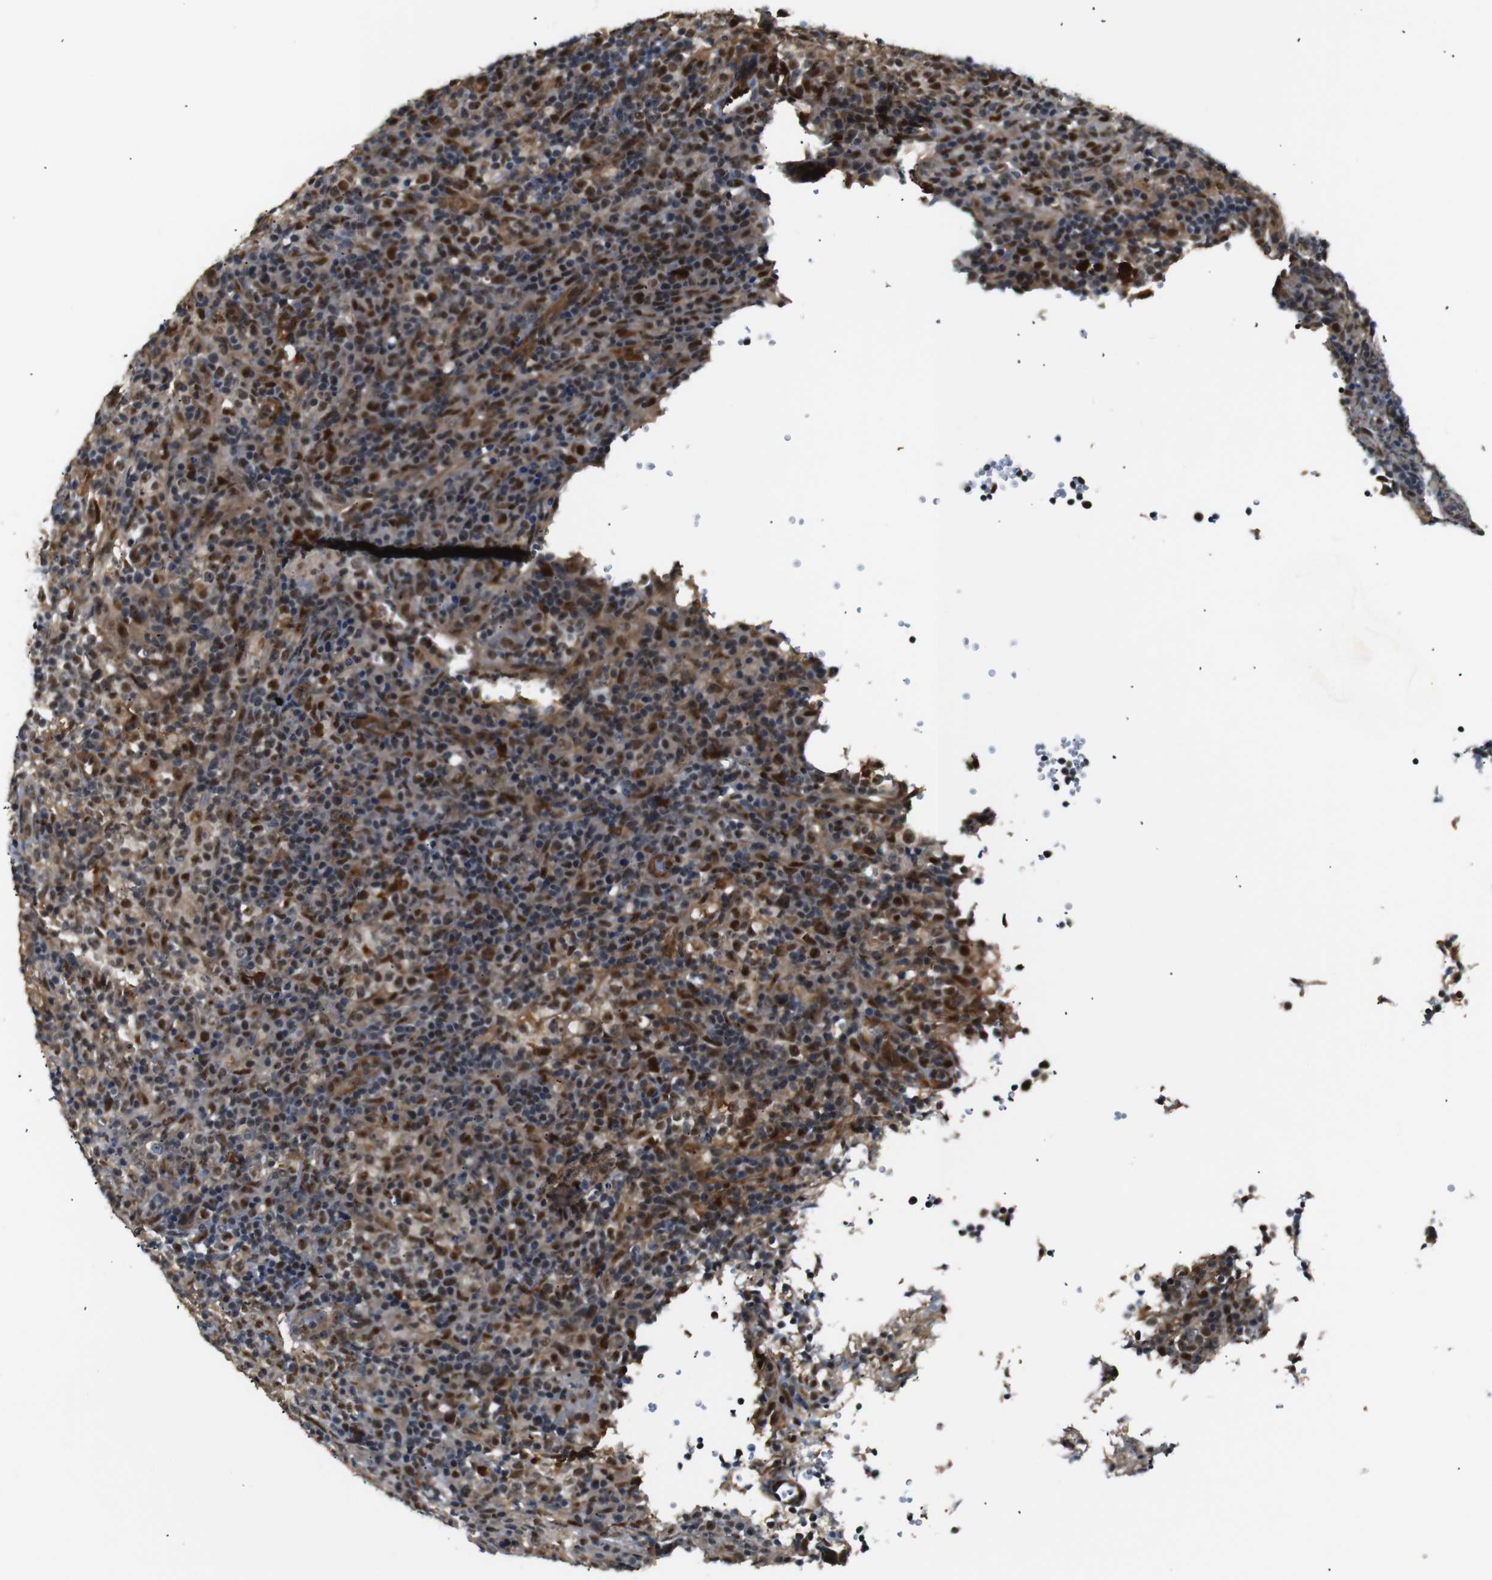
{"staining": {"intensity": "strong", "quantity": "25%-75%", "location": "nuclear"}, "tissue": "lymphoma", "cell_type": "Tumor cells", "image_type": "cancer", "snomed": [{"axis": "morphology", "description": "Malignant lymphoma, non-Hodgkin's type, High grade"}, {"axis": "topography", "description": "Lymph node"}], "caption": "A brown stain labels strong nuclear positivity of a protein in lymphoma tumor cells.", "gene": "PARN", "patient": {"sex": "female", "age": 76}}